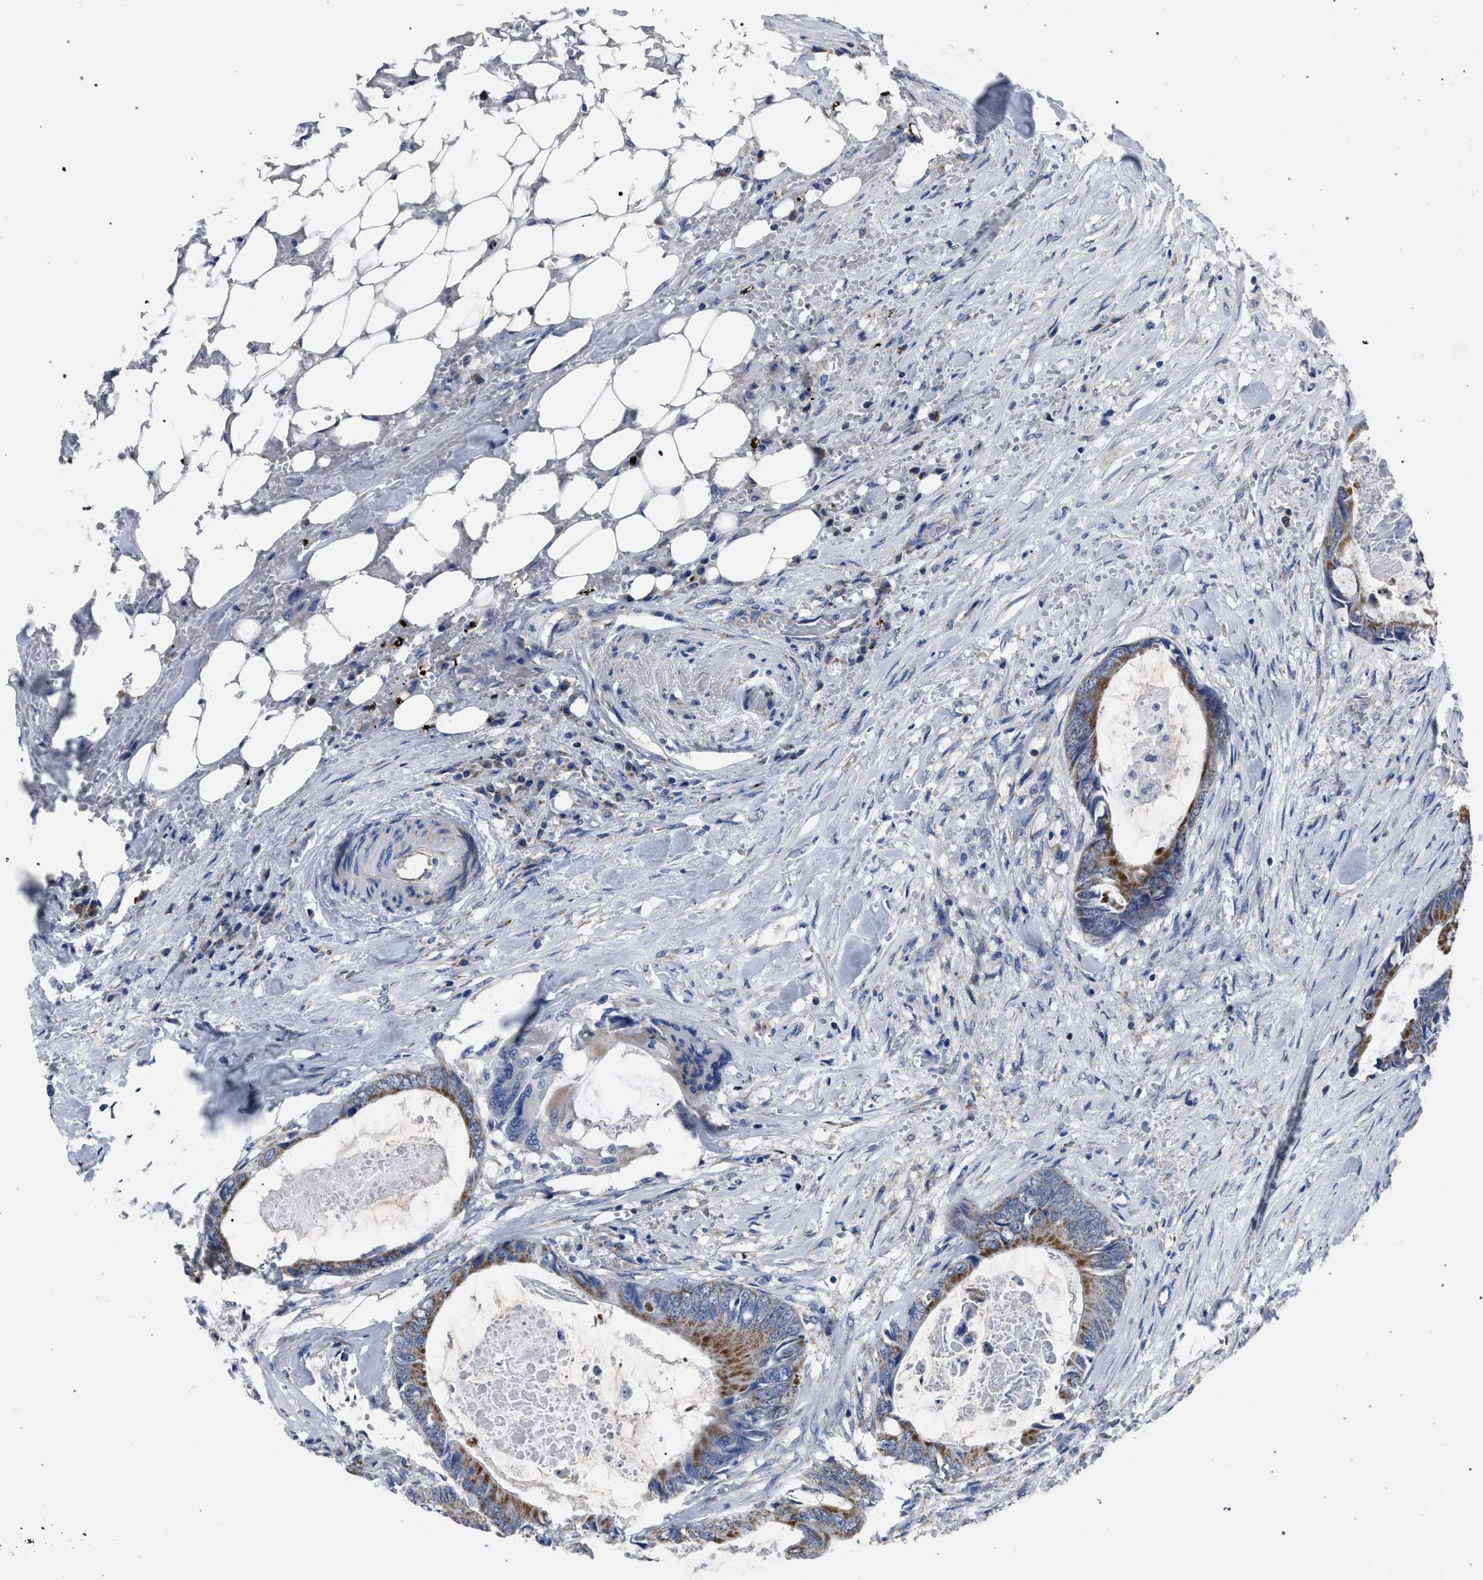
{"staining": {"intensity": "moderate", "quantity": ">75%", "location": "cytoplasmic/membranous"}, "tissue": "colorectal cancer", "cell_type": "Tumor cells", "image_type": "cancer", "snomed": [{"axis": "morphology", "description": "Normal tissue, NOS"}, {"axis": "morphology", "description": "Adenocarcinoma, NOS"}, {"axis": "topography", "description": "Rectum"}, {"axis": "topography", "description": "Peripheral nerve tissue"}], "caption": "Protein analysis of colorectal adenocarcinoma tissue displays moderate cytoplasmic/membranous expression in approximately >75% of tumor cells.", "gene": "CRYZ", "patient": {"sex": "female", "age": 77}}